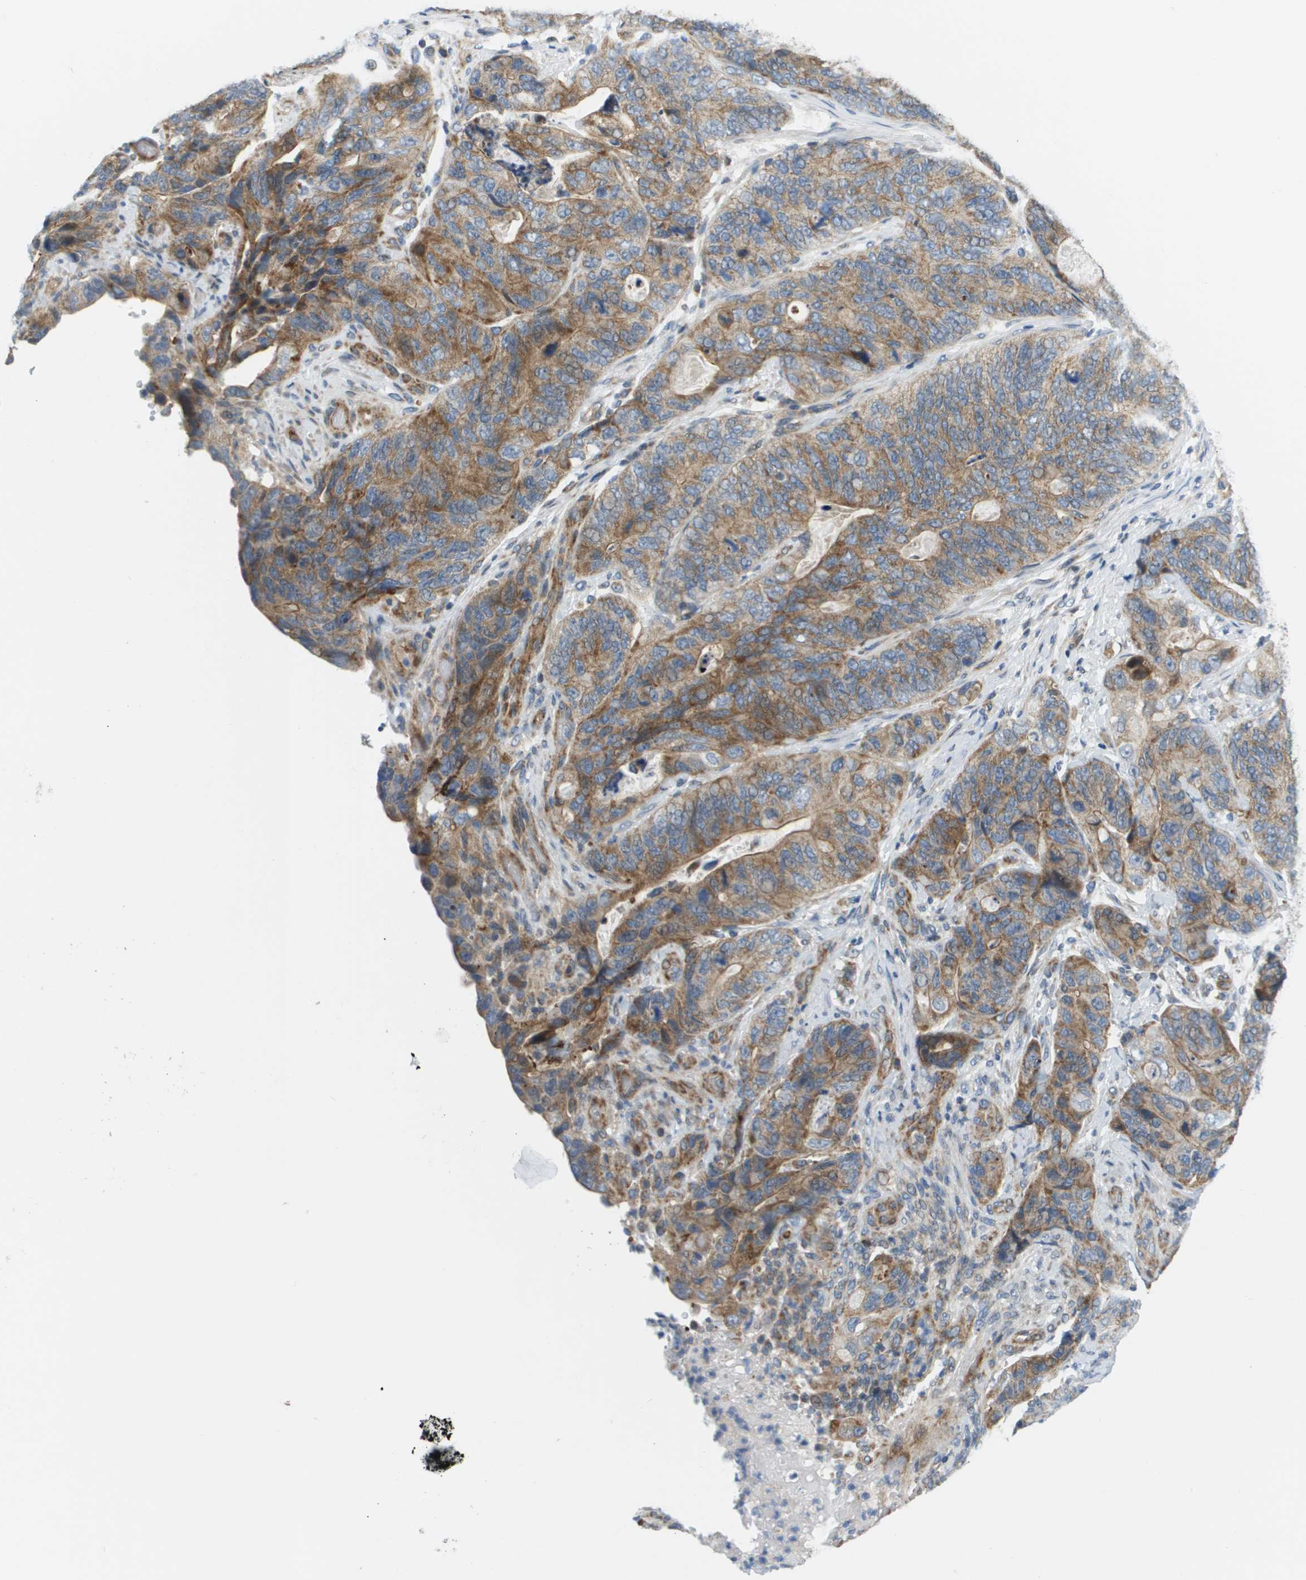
{"staining": {"intensity": "moderate", "quantity": ">75%", "location": "cytoplasmic/membranous"}, "tissue": "stomach cancer", "cell_type": "Tumor cells", "image_type": "cancer", "snomed": [{"axis": "morphology", "description": "Adenocarcinoma, NOS"}, {"axis": "topography", "description": "Stomach"}], "caption": "Protein expression analysis of human stomach cancer reveals moderate cytoplasmic/membranous staining in about >75% of tumor cells. (brown staining indicates protein expression, while blue staining denotes nuclei).", "gene": "KRT23", "patient": {"sex": "female", "age": 89}}